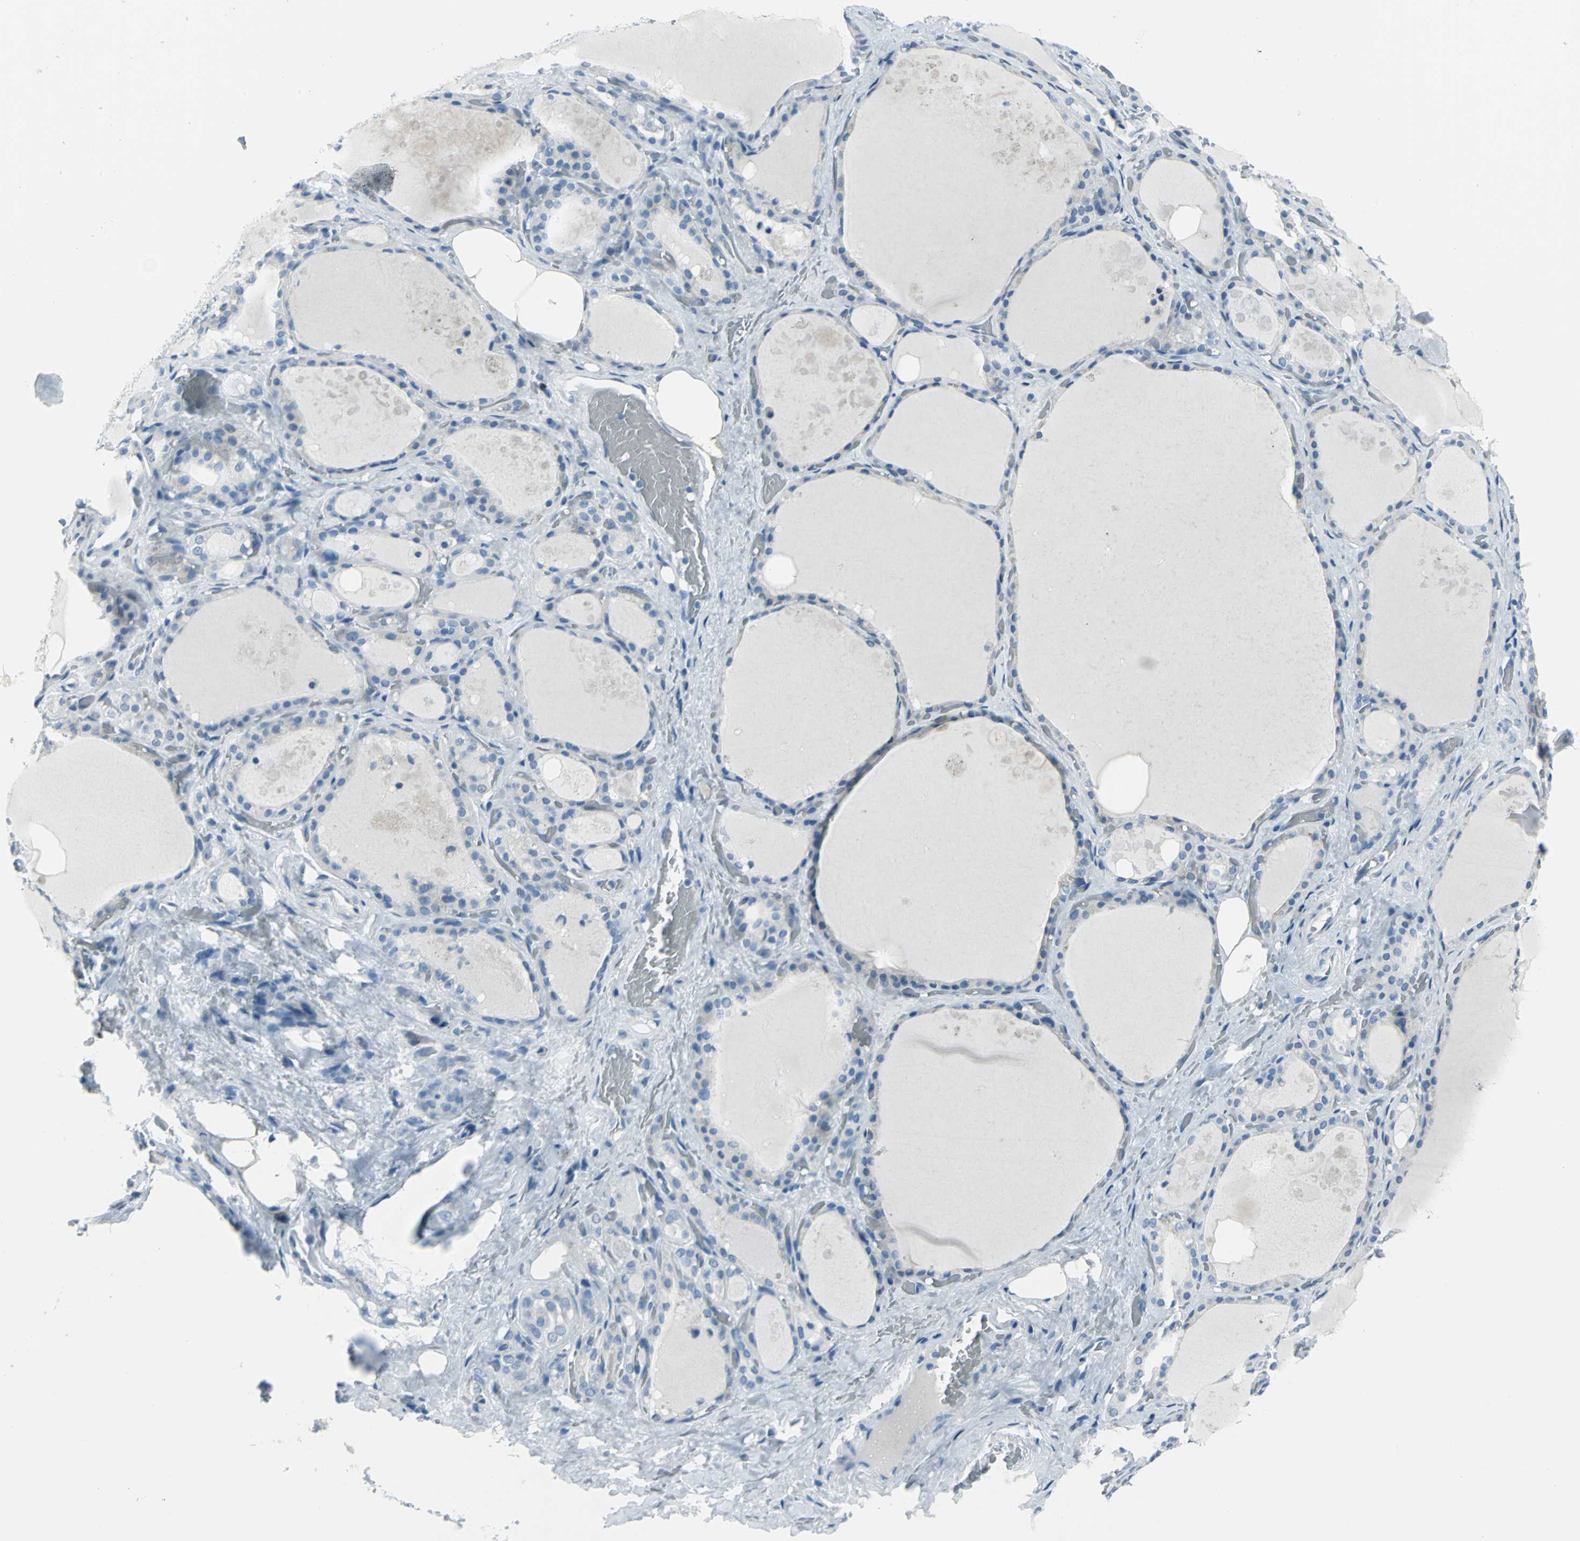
{"staining": {"intensity": "negative", "quantity": "none", "location": "none"}, "tissue": "thyroid gland", "cell_type": "Glandular cells", "image_type": "normal", "snomed": [{"axis": "morphology", "description": "Normal tissue, NOS"}, {"axis": "topography", "description": "Thyroid gland"}], "caption": "A high-resolution image shows IHC staining of unremarkable thyroid gland, which shows no significant positivity in glandular cells. Nuclei are stained in blue.", "gene": "DNAI2", "patient": {"sex": "male", "age": 61}}